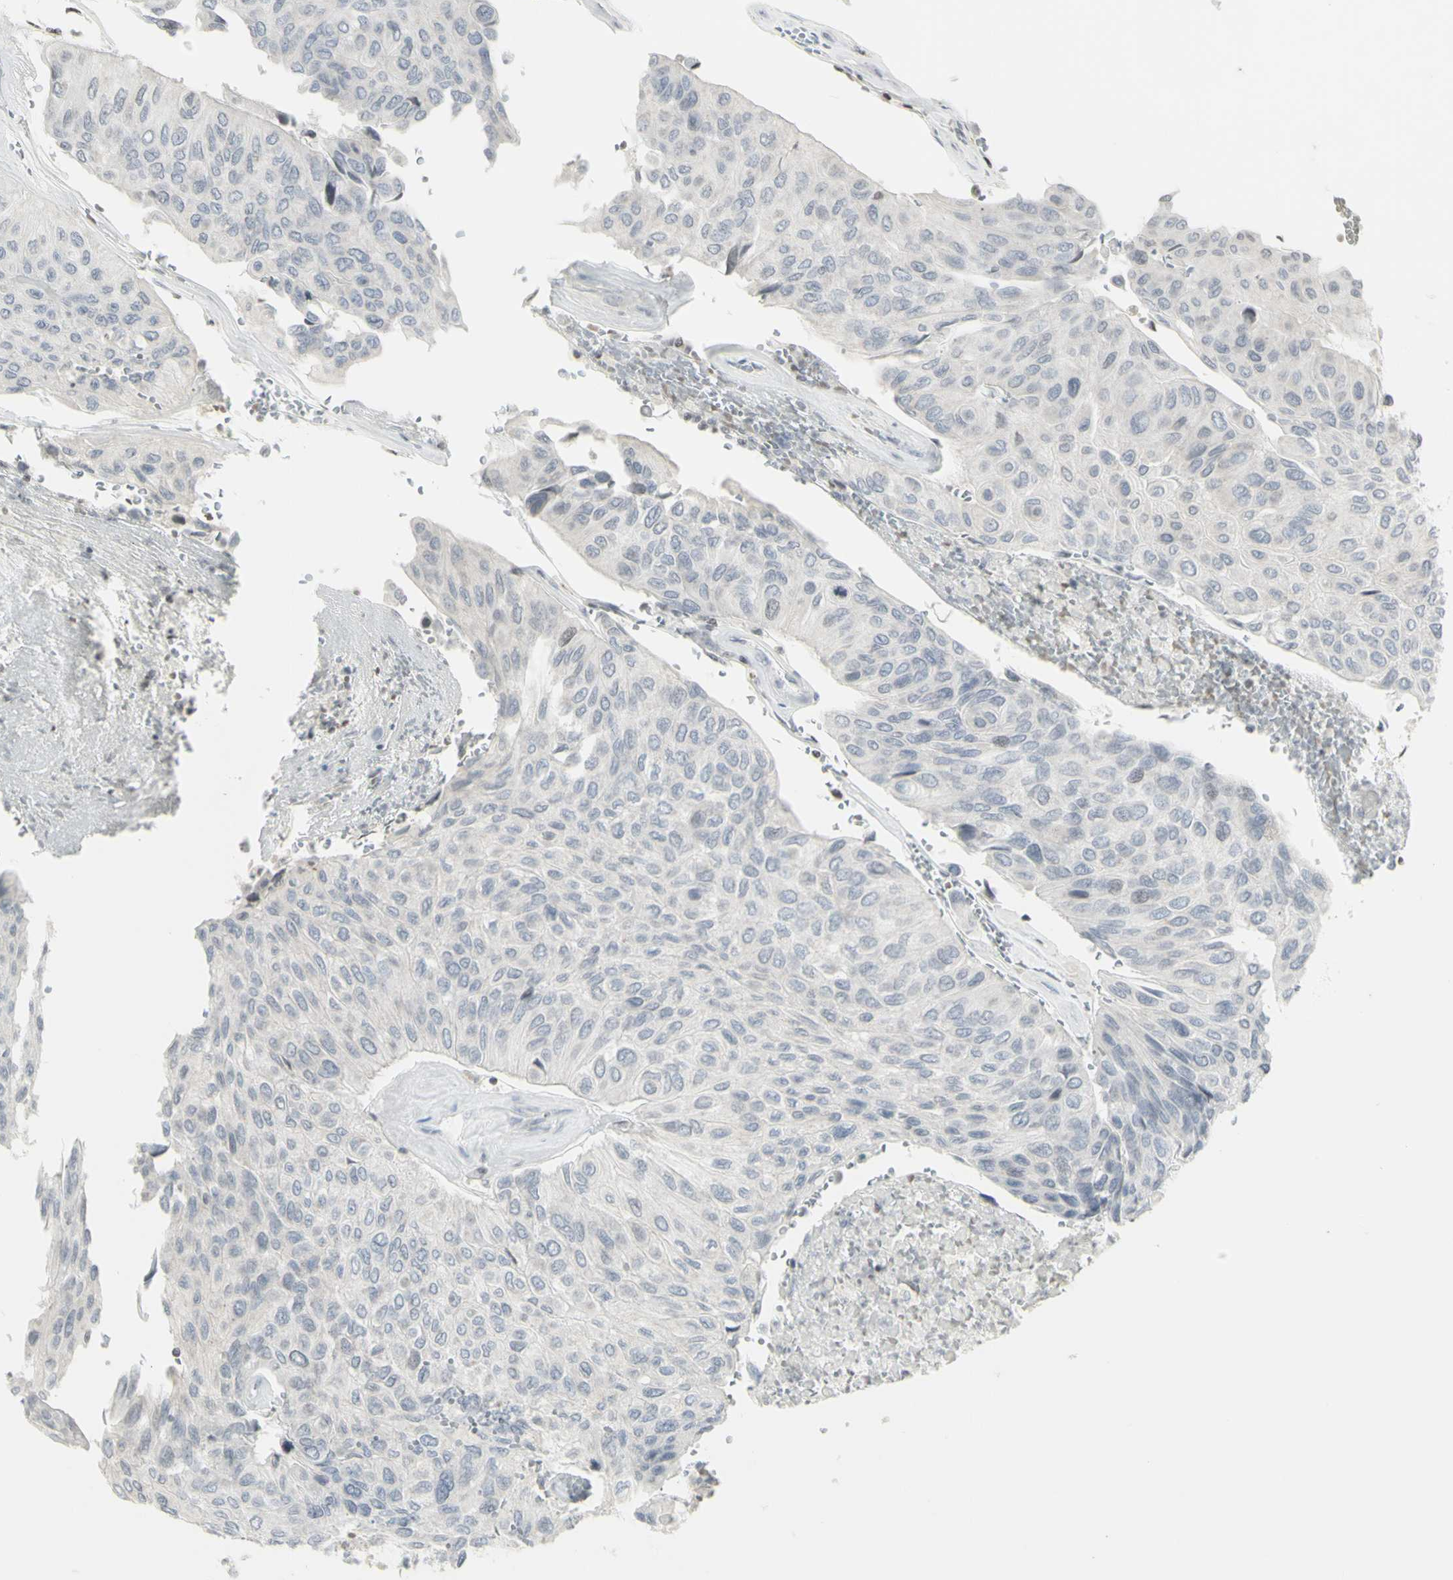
{"staining": {"intensity": "negative", "quantity": "none", "location": "none"}, "tissue": "urothelial cancer", "cell_type": "Tumor cells", "image_type": "cancer", "snomed": [{"axis": "morphology", "description": "Urothelial carcinoma, High grade"}, {"axis": "topography", "description": "Urinary bladder"}], "caption": "An immunohistochemistry (IHC) histopathology image of high-grade urothelial carcinoma is shown. There is no staining in tumor cells of high-grade urothelial carcinoma. (Immunohistochemistry, brightfield microscopy, high magnification).", "gene": "MUC5AC", "patient": {"sex": "male", "age": 66}}